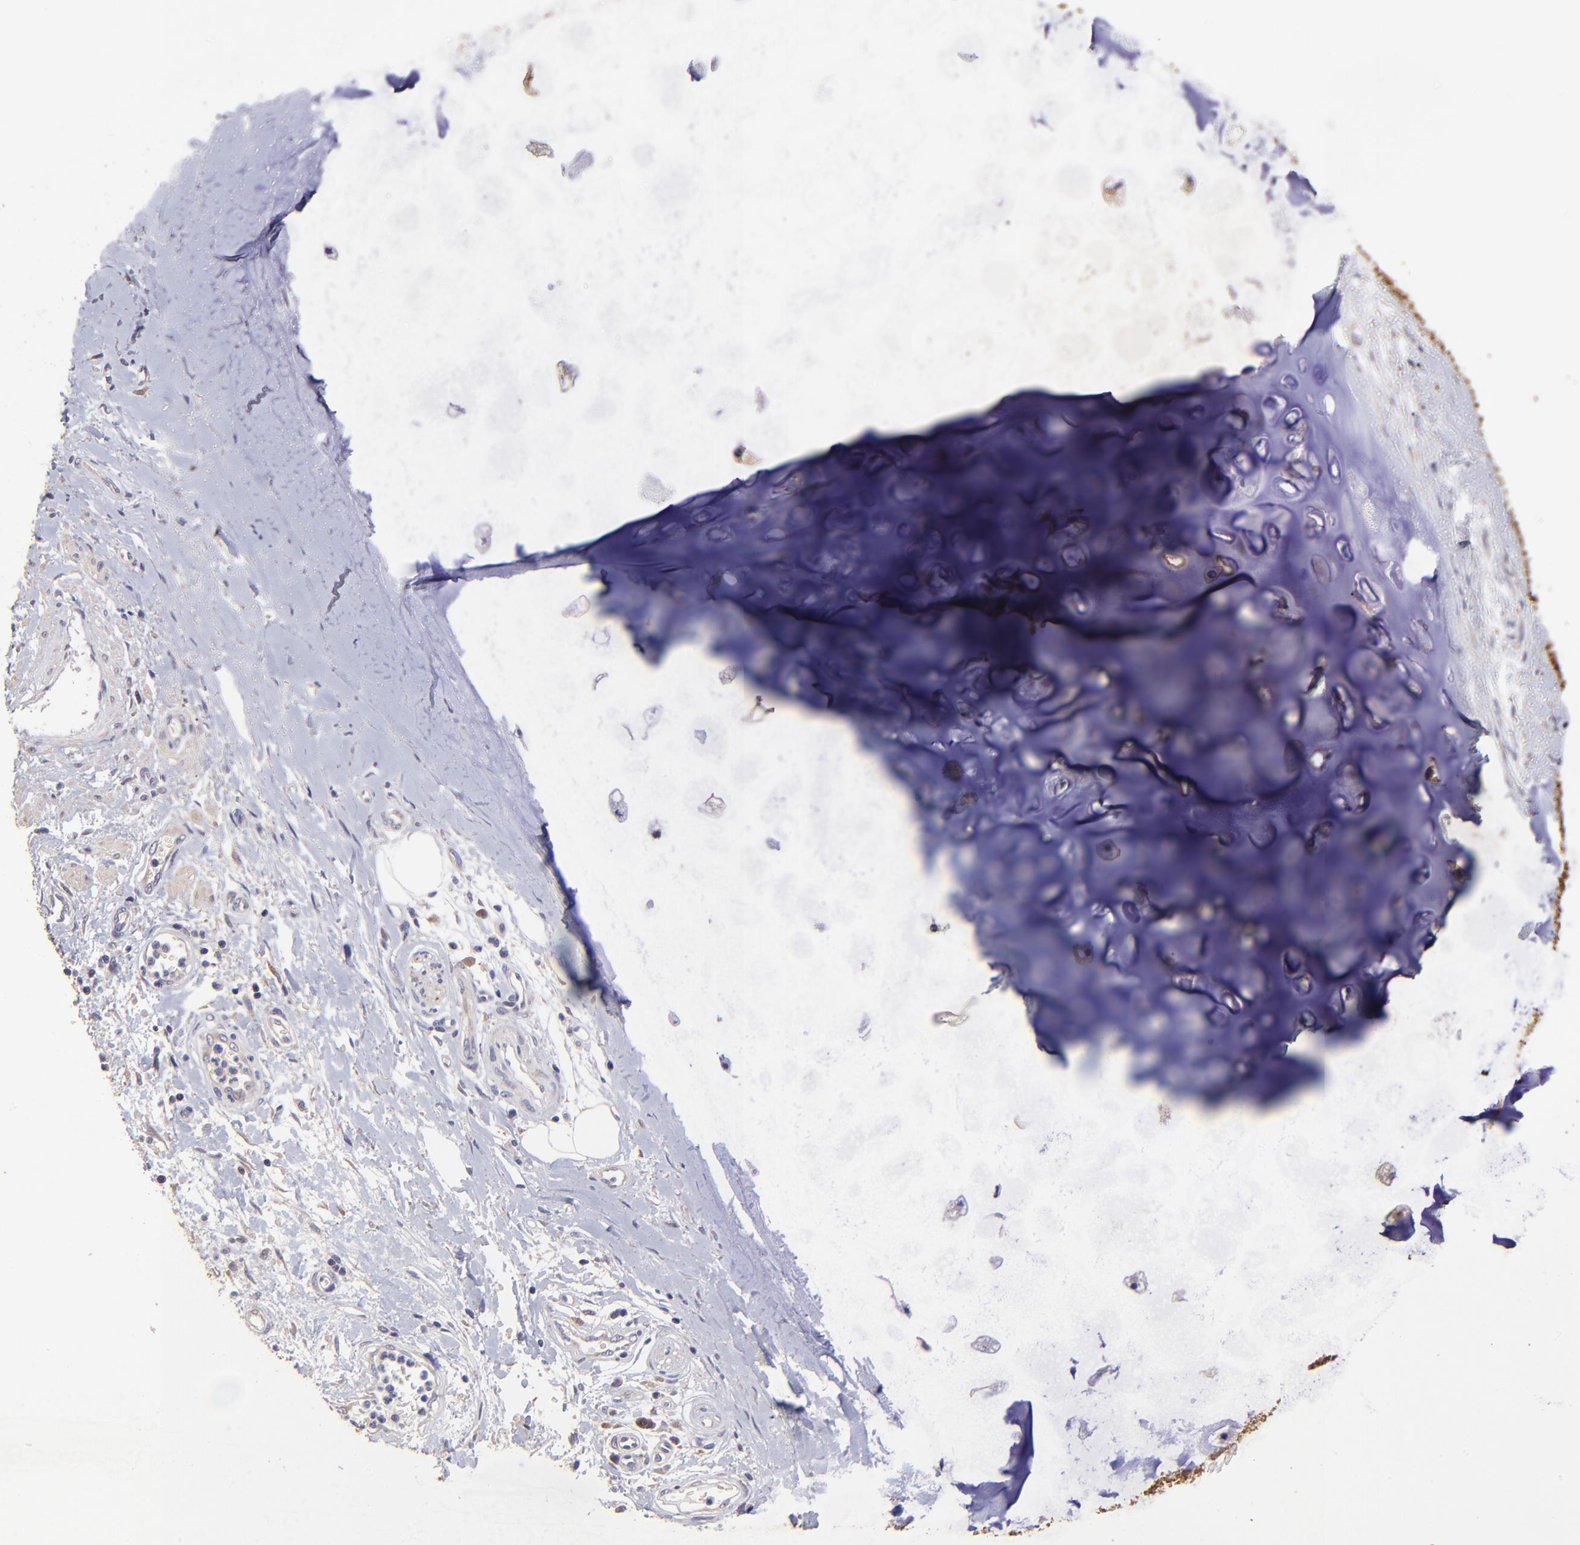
{"staining": {"intensity": "negative", "quantity": "none", "location": "none"}, "tissue": "adipose tissue", "cell_type": "Adipocytes", "image_type": "normal", "snomed": [{"axis": "morphology", "description": "Normal tissue, NOS"}, {"axis": "morphology", "description": "Adenocarcinoma, NOS"}, {"axis": "topography", "description": "Cartilage tissue"}, {"axis": "topography", "description": "Bronchus"}, {"axis": "topography", "description": "Lung"}], "caption": "Immunohistochemical staining of unremarkable adipose tissue exhibits no significant staining in adipocytes.", "gene": "NSF", "patient": {"sex": "female", "age": 67}}